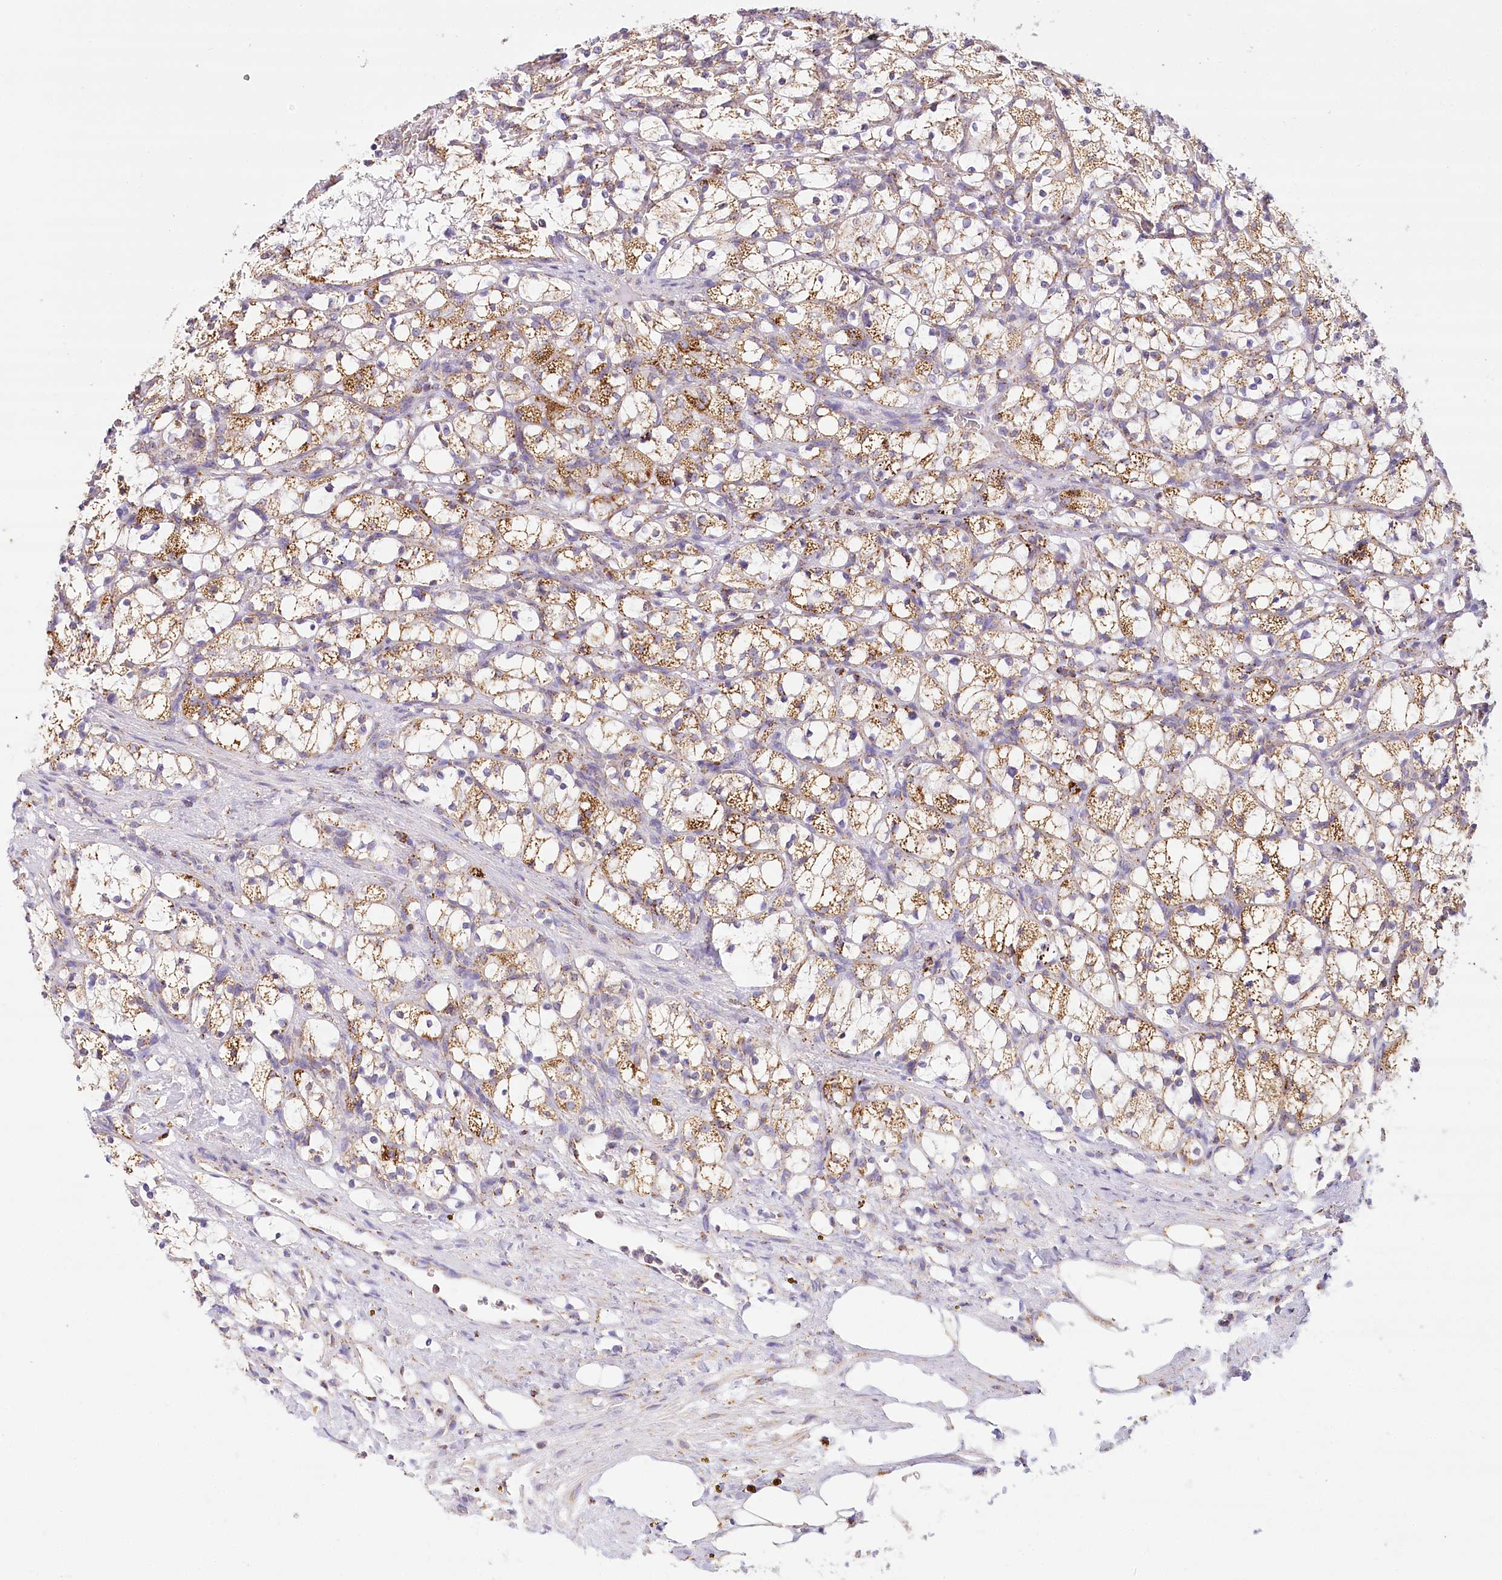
{"staining": {"intensity": "moderate", "quantity": ">75%", "location": "cytoplasmic/membranous"}, "tissue": "renal cancer", "cell_type": "Tumor cells", "image_type": "cancer", "snomed": [{"axis": "morphology", "description": "Adenocarcinoma, NOS"}, {"axis": "topography", "description": "Kidney"}], "caption": "This micrograph shows immunohistochemistry (IHC) staining of human adenocarcinoma (renal), with medium moderate cytoplasmic/membranous expression in about >75% of tumor cells.", "gene": "LSS", "patient": {"sex": "female", "age": 69}}